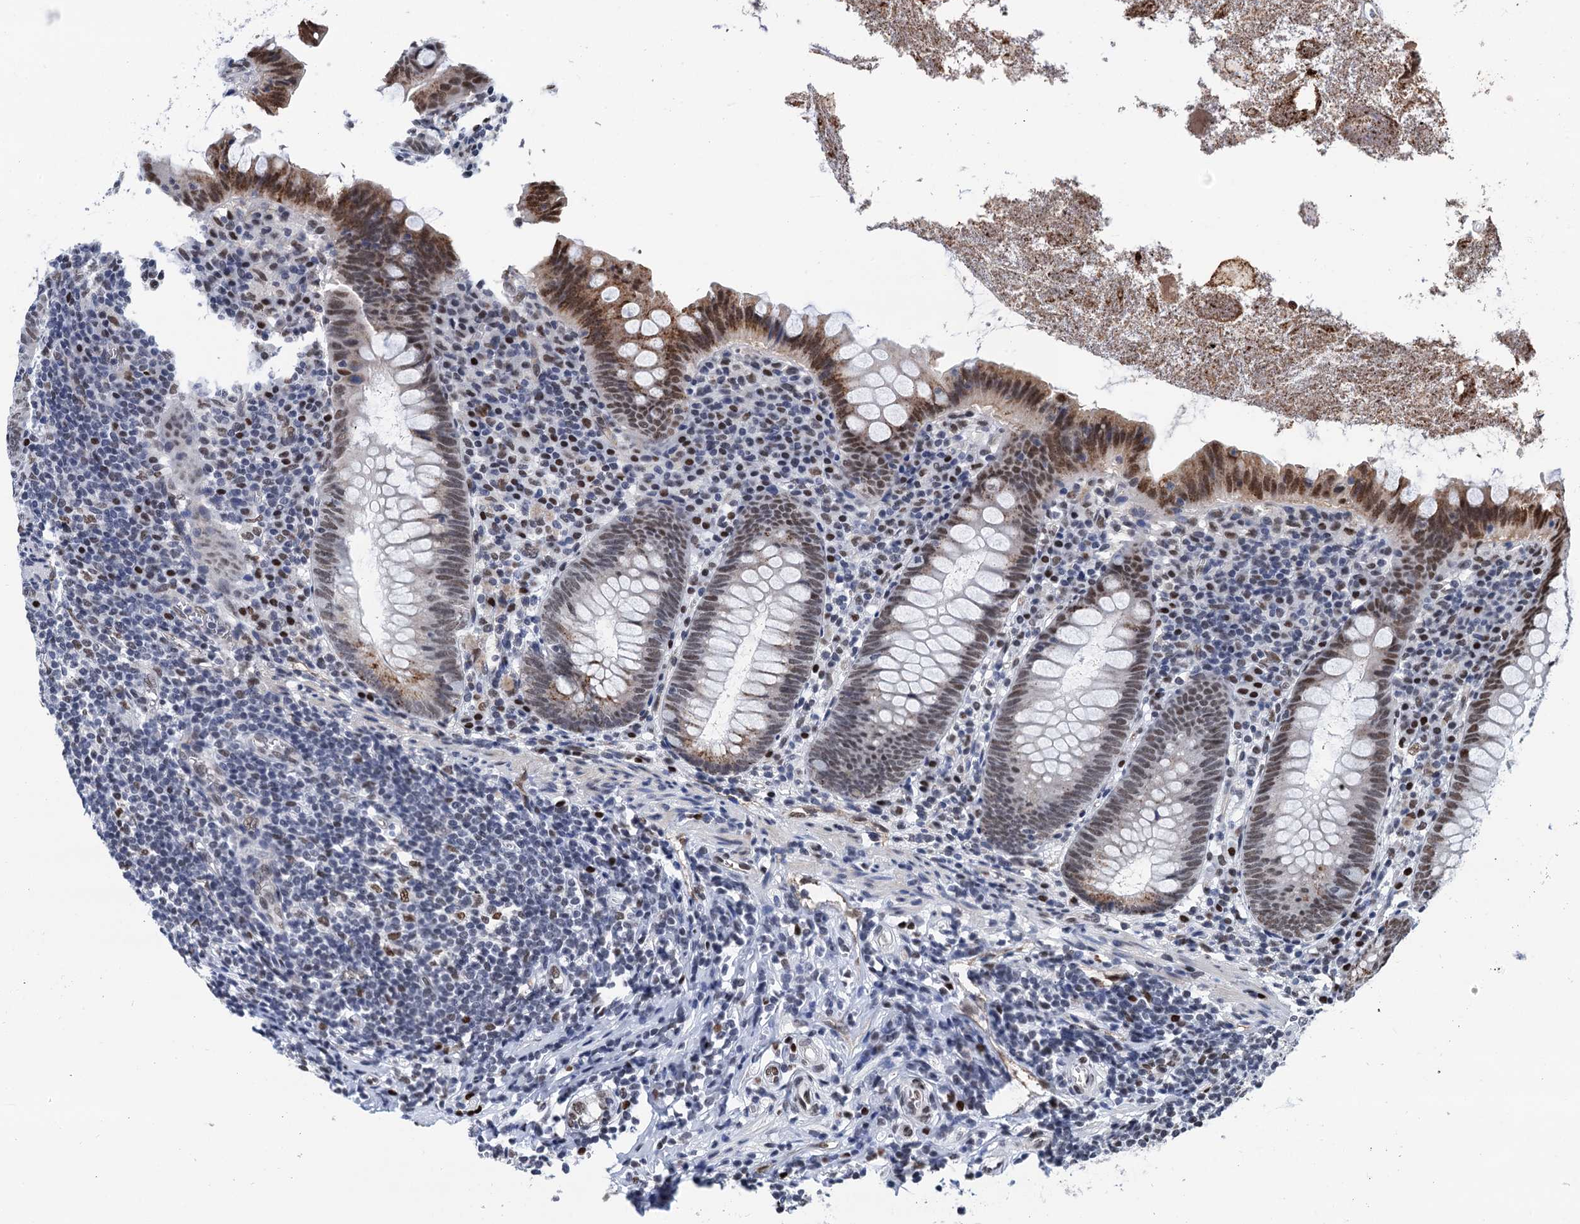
{"staining": {"intensity": "strong", "quantity": "25%-75%", "location": "cytoplasmic/membranous,nuclear"}, "tissue": "appendix", "cell_type": "Glandular cells", "image_type": "normal", "snomed": [{"axis": "morphology", "description": "Normal tissue, NOS"}, {"axis": "topography", "description": "Appendix"}], "caption": "Protein expression analysis of benign appendix reveals strong cytoplasmic/membranous,nuclear staining in about 25%-75% of glandular cells.", "gene": "PPP4R1", "patient": {"sex": "female", "age": 51}}